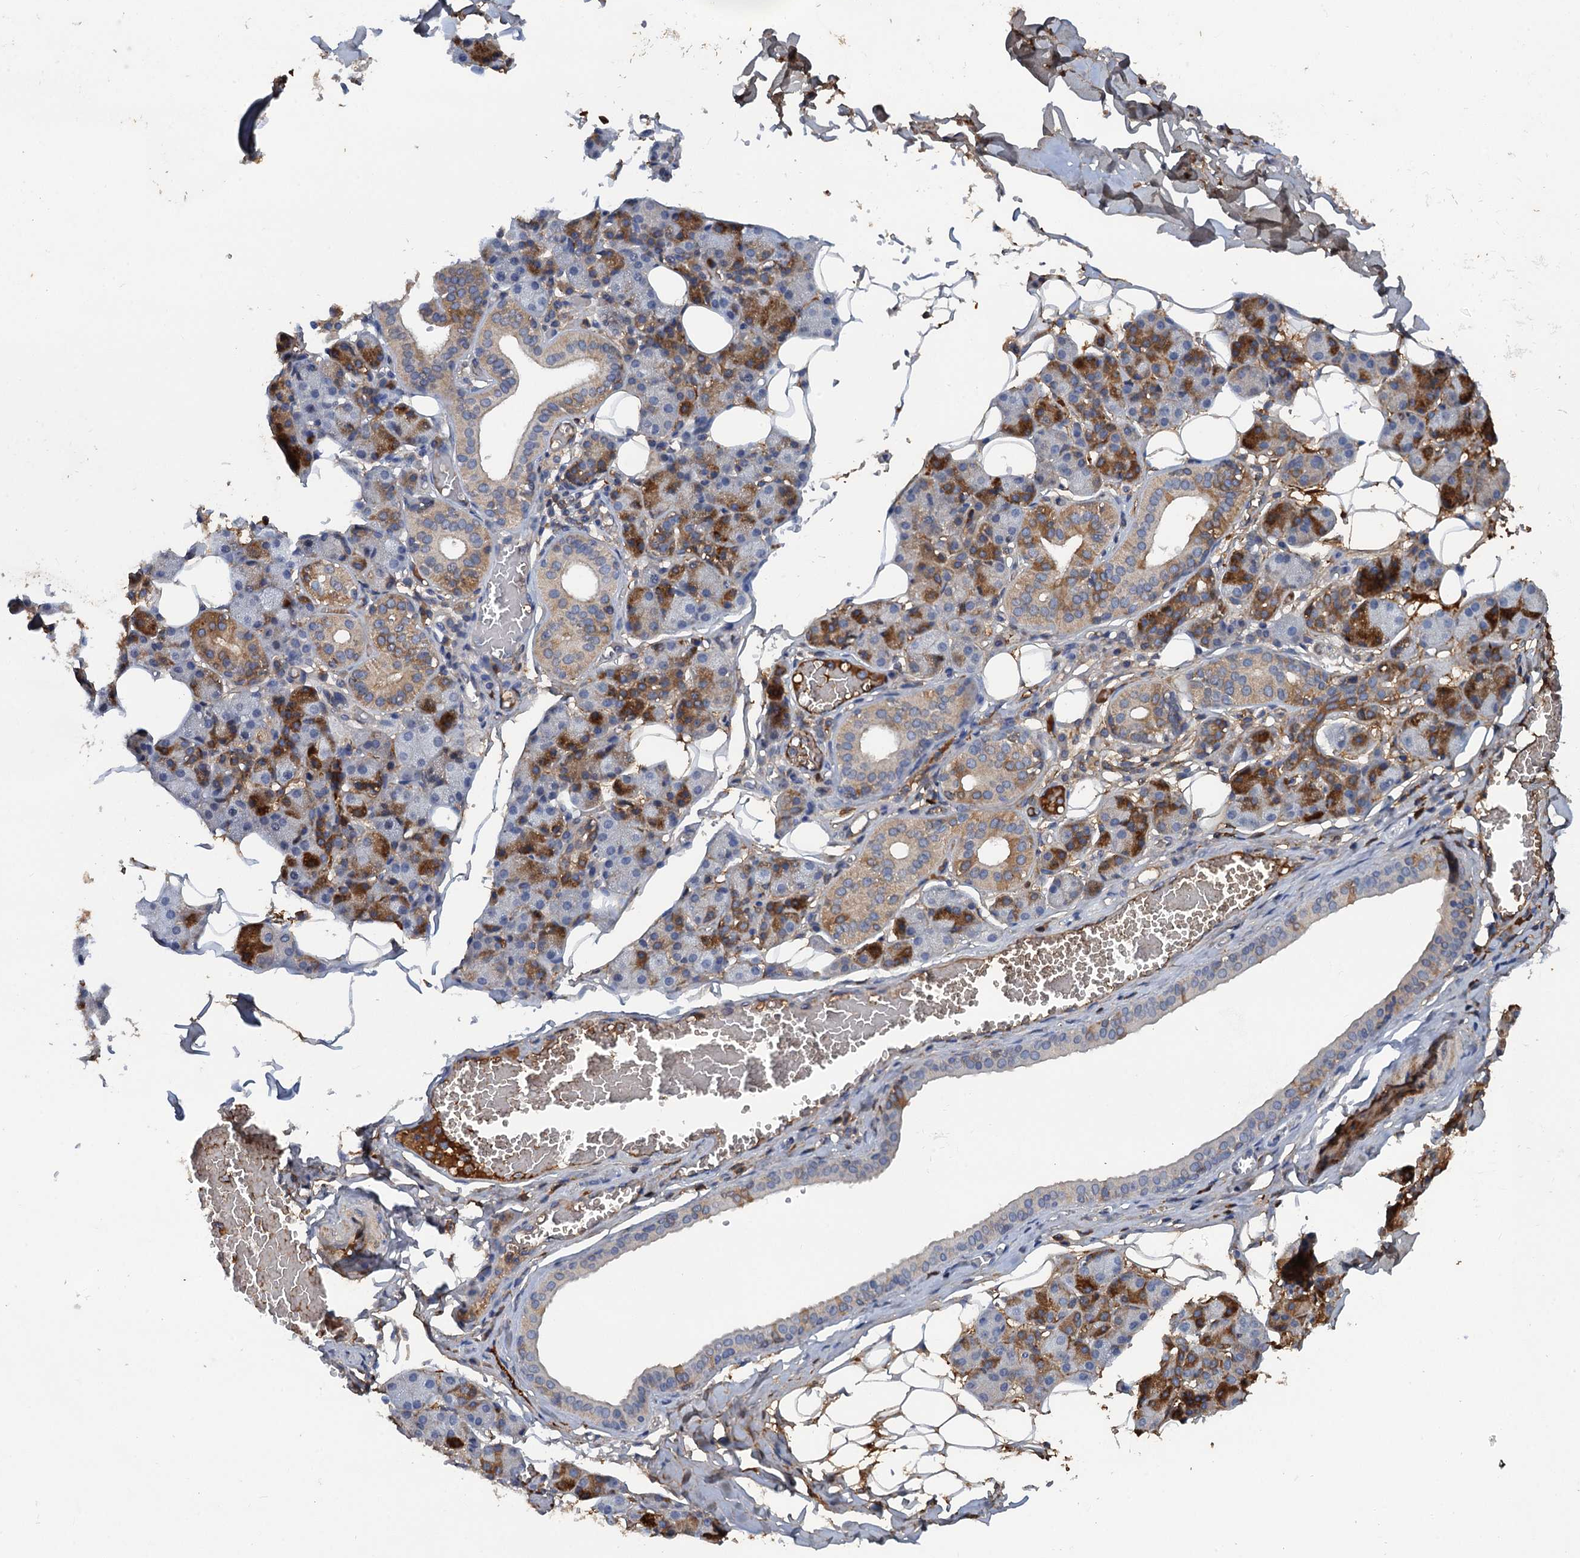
{"staining": {"intensity": "moderate", "quantity": "25%-75%", "location": "cytoplasmic/membranous"}, "tissue": "salivary gland", "cell_type": "Glandular cells", "image_type": "normal", "snomed": [{"axis": "morphology", "description": "Normal tissue, NOS"}, {"axis": "topography", "description": "Salivary gland"}], "caption": "Glandular cells reveal medium levels of moderate cytoplasmic/membranous staining in approximately 25%-75% of cells in unremarkable human salivary gland. Using DAB (brown) and hematoxylin (blue) stains, captured at high magnification using brightfield microscopy.", "gene": "HAPLN3", "patient": {"sex": "female", "age": 33}}